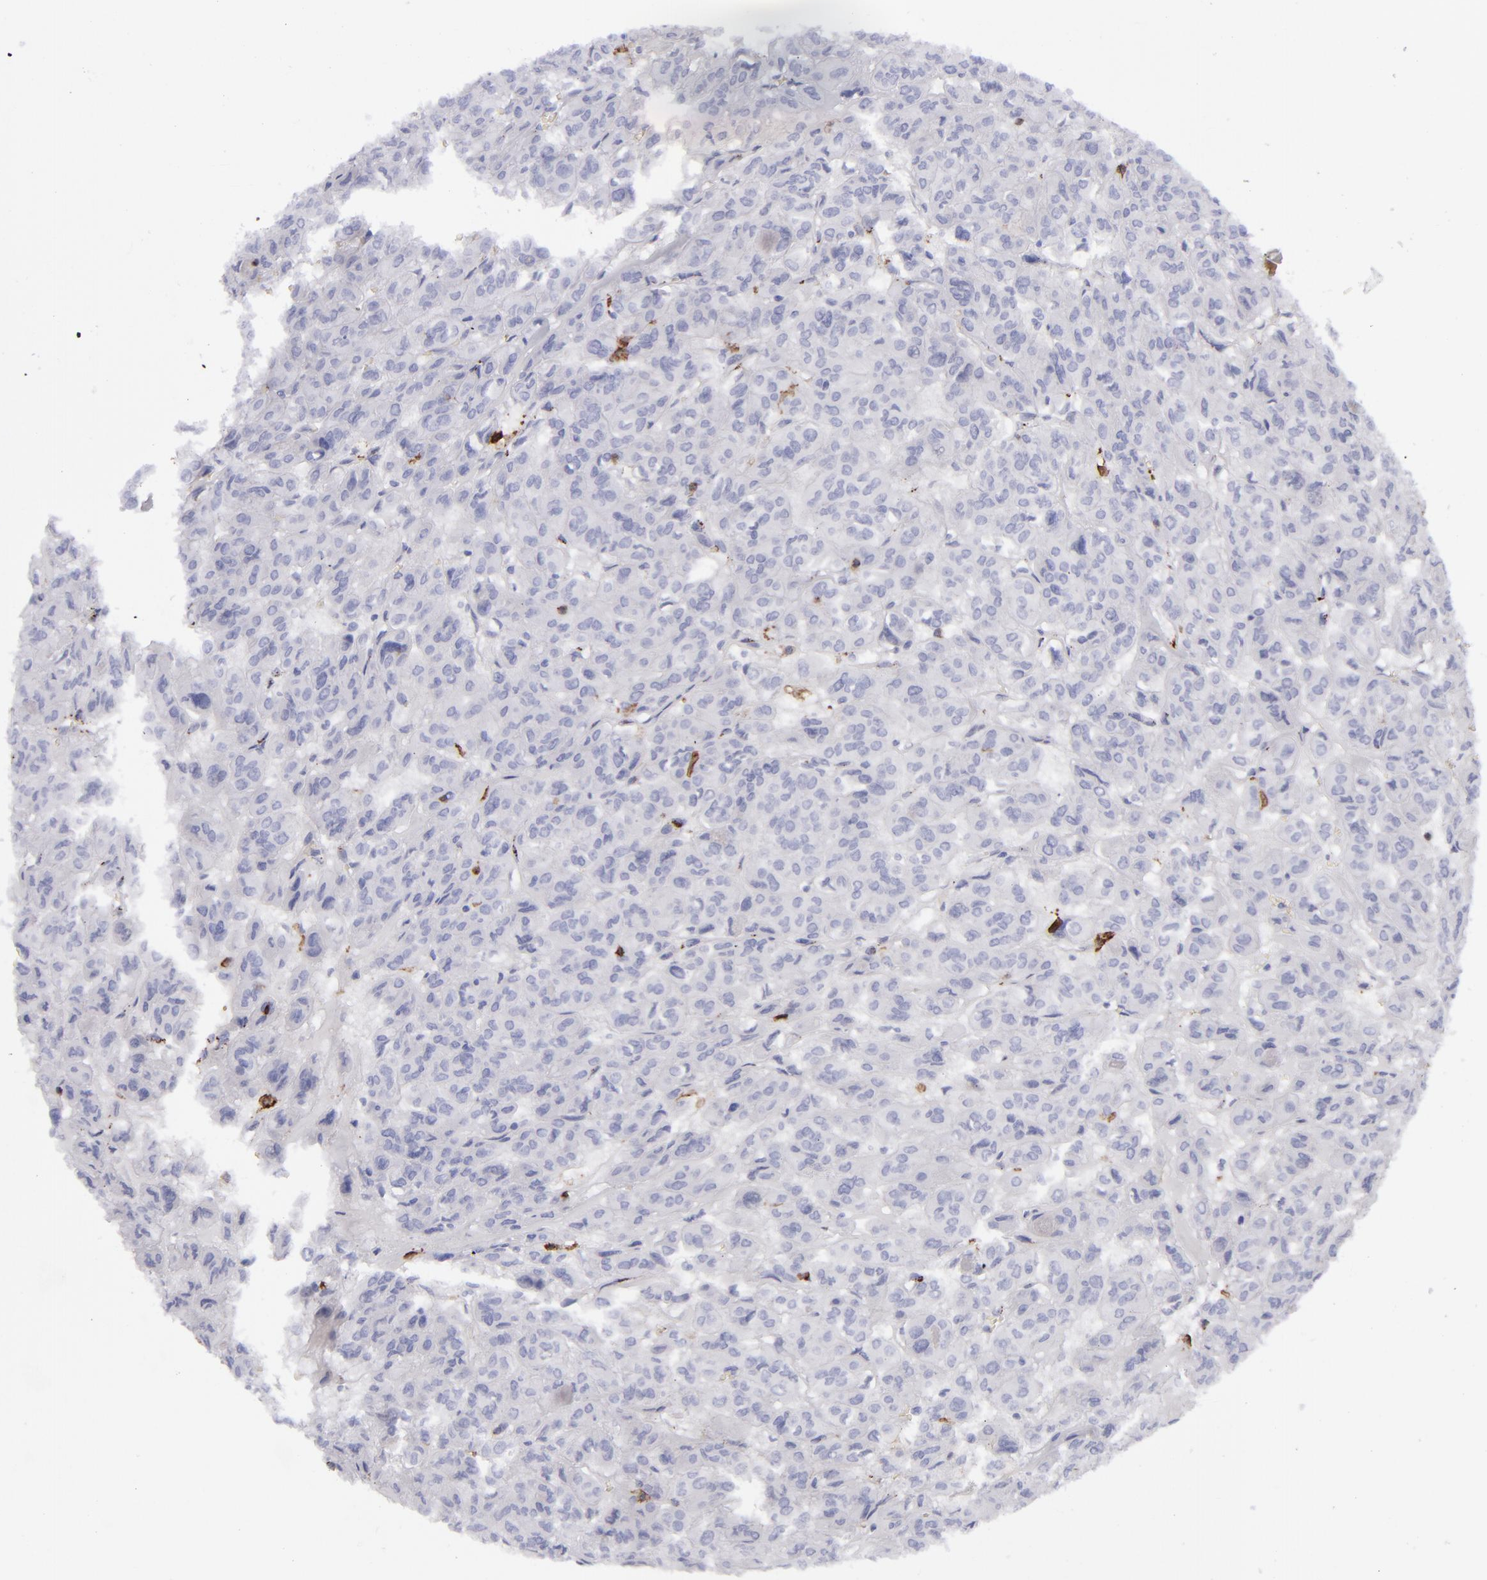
{"staining": {"intensity": "negative", "quantity": "none", "location": "none"}, "tissue": "thyroid cancer", "cell_type": "Tumor cells", "image_type": "cancer", "snomed": [{"axis": "morphology", "description": "Follicular adenoma carcinoma, NOS"}, {"axis": "topography", "description": "Thyroid gland"}], "caption": "This is an immunohistochemistry (IHC) photomicrograph of thyroid cancer (follicular adenoma carcinoma). There is no positivity in tumor cells.", "gene": "CD27", "patient": {"sex": "female", "age": 71}}